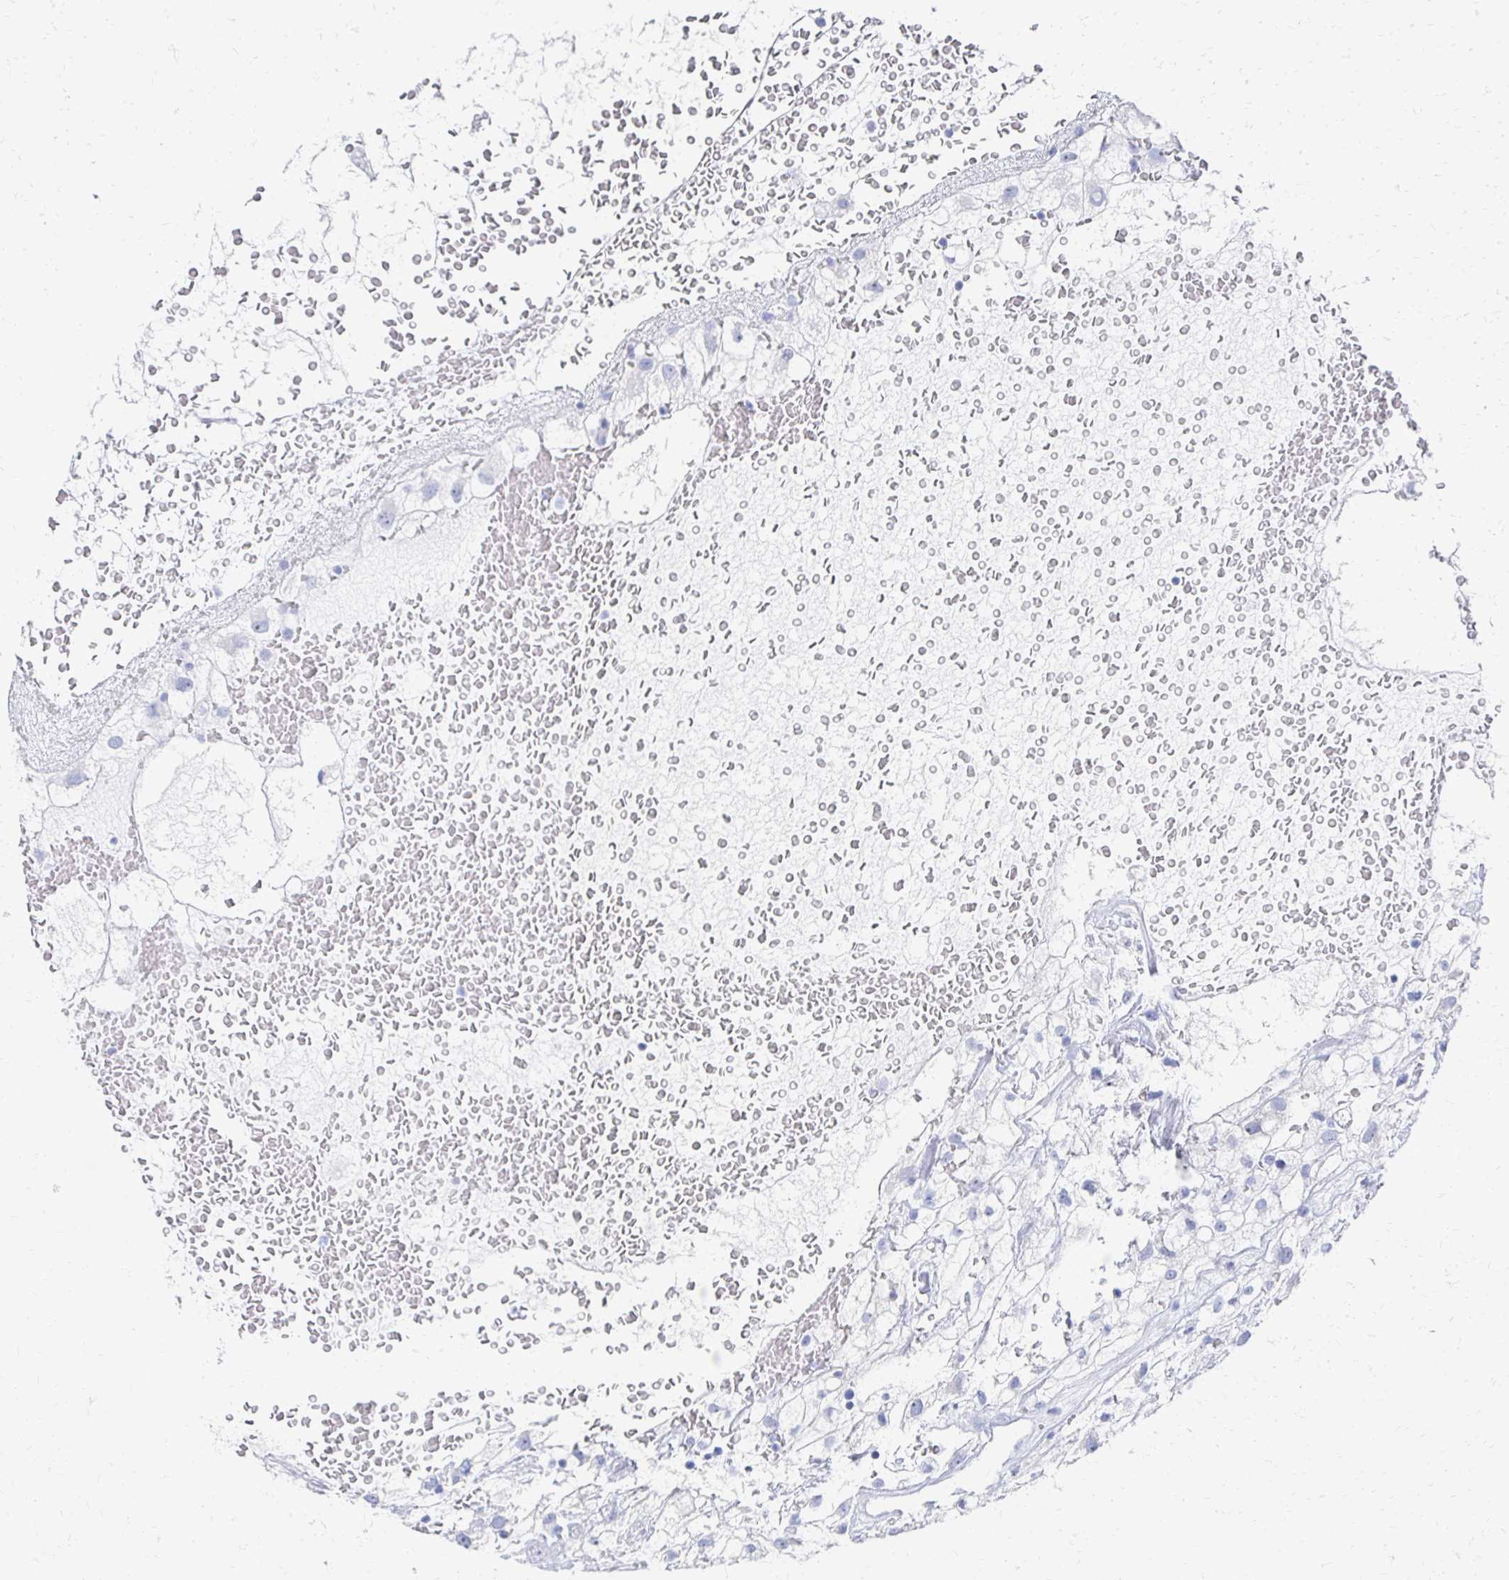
{"staining": {"intensity": "negative", "quantity": "none", "location": "none"}, "tissue": "renal cancer", "cell_type": "Tumor cells", "image_type": "cancer", "snomed": [{"axis": "morphology", "description": "Adenocarcinoma, NOS"}, {"axis": "topography", "description": "Kidney"}], "caption": "DAB (3,3'-diaminobenzidine) immunohistochemical staining of adenocarcinoma (renal) shows no significant positivity in tumor cells. (DAB immunohistochemistry, high magnification).", "gene": "CST6", "patient": {"sex": "male", "age": 59}}